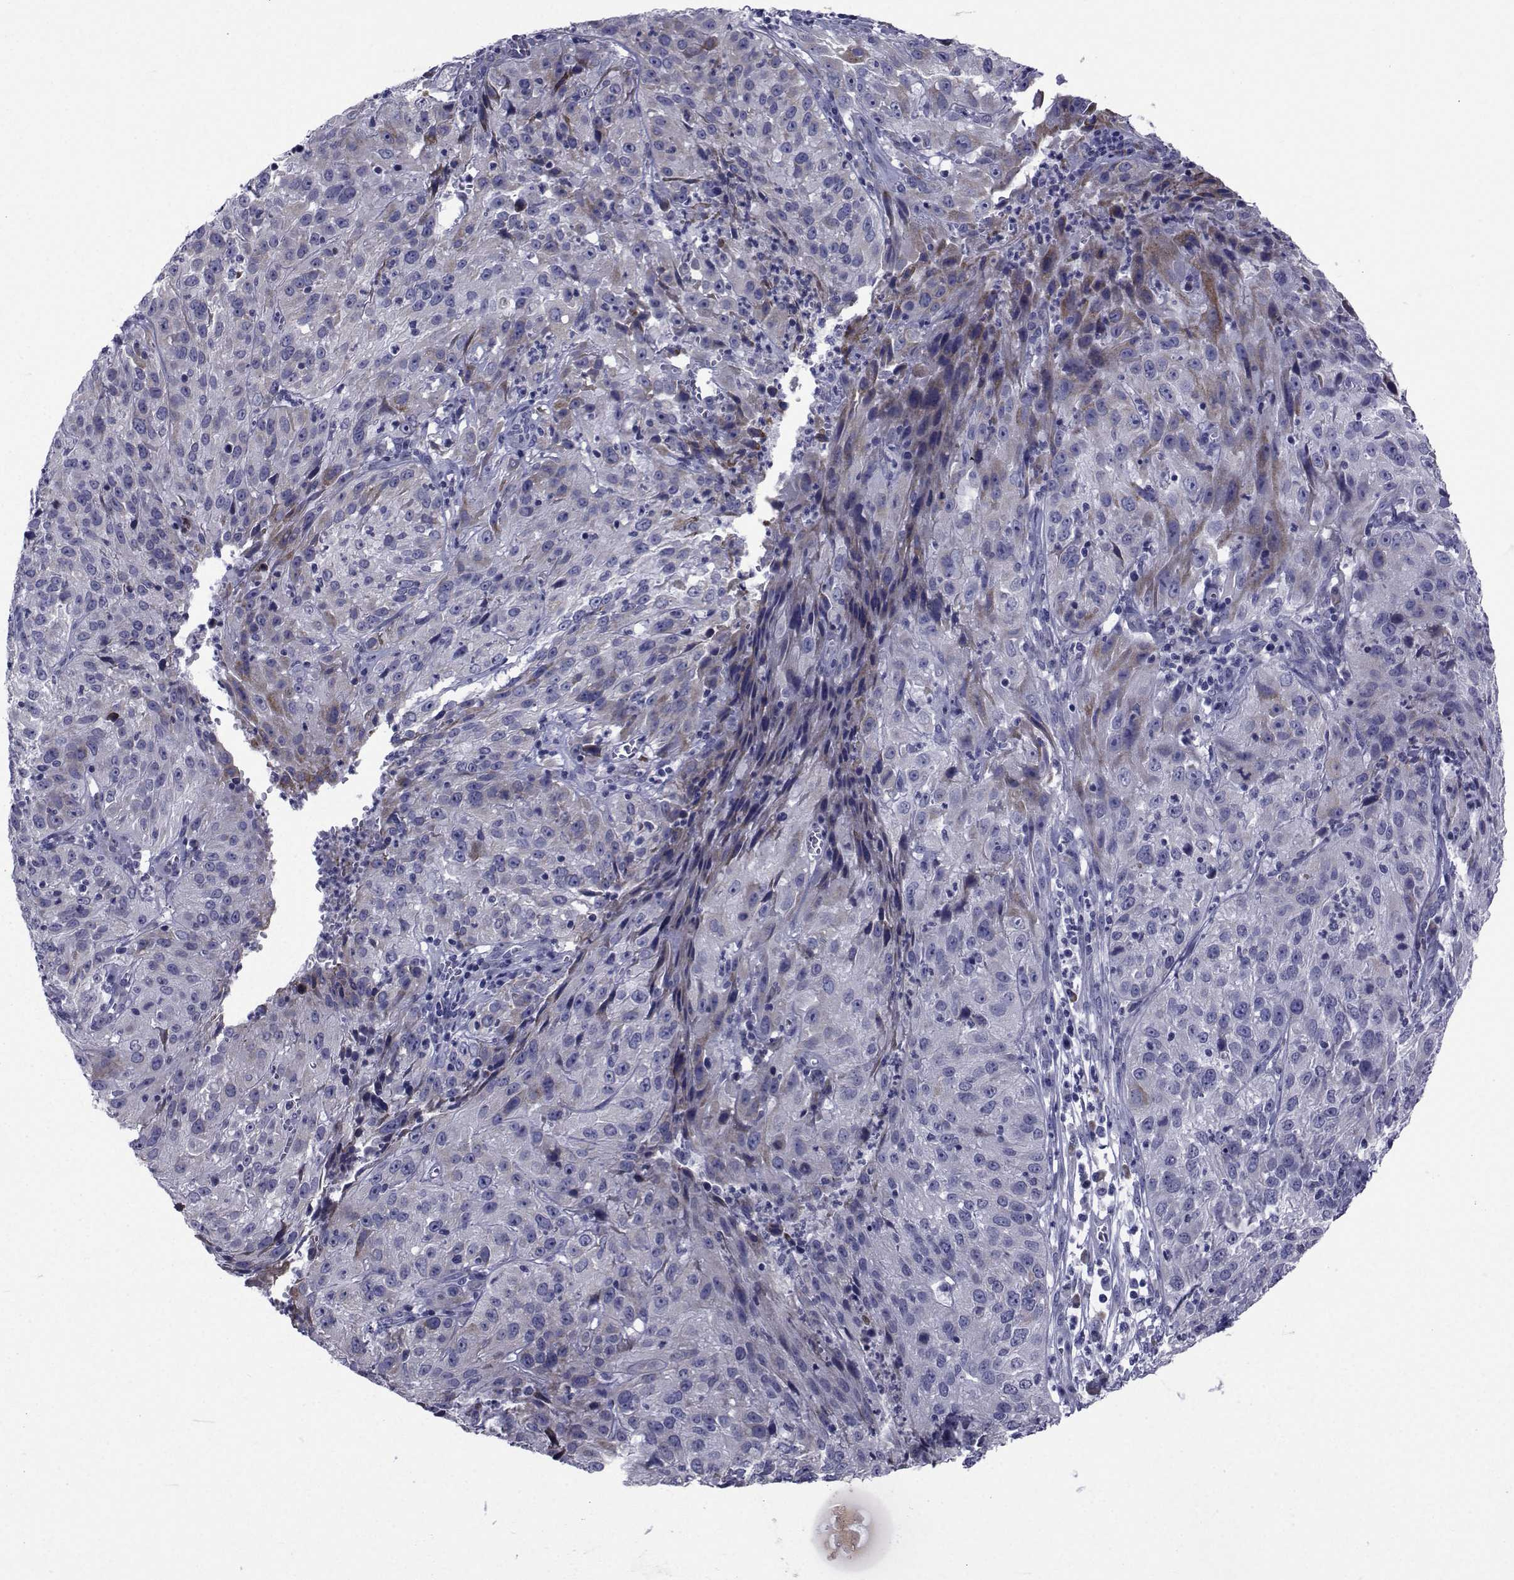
{"staining": {"intensity": "weak", "quantity": "<25%", "location": "cytoplasmic/membranous"}, "tissue": "cervical cancer", "cell_type": "Tumor cells", "image_type": "cancer", "snomed": [{"axis": "morphology", "description": "Squamous cell carcinoma, NOS"}, {"axis": "topography", "description": "Cervix"}], "caption": "Immunohistochemical staining of human cervical squamous cell carcinoma demonstrates no significant expression in tumor cells.", "gene": "ROPN1", "patient": {"sex": "female", "age": 32}}